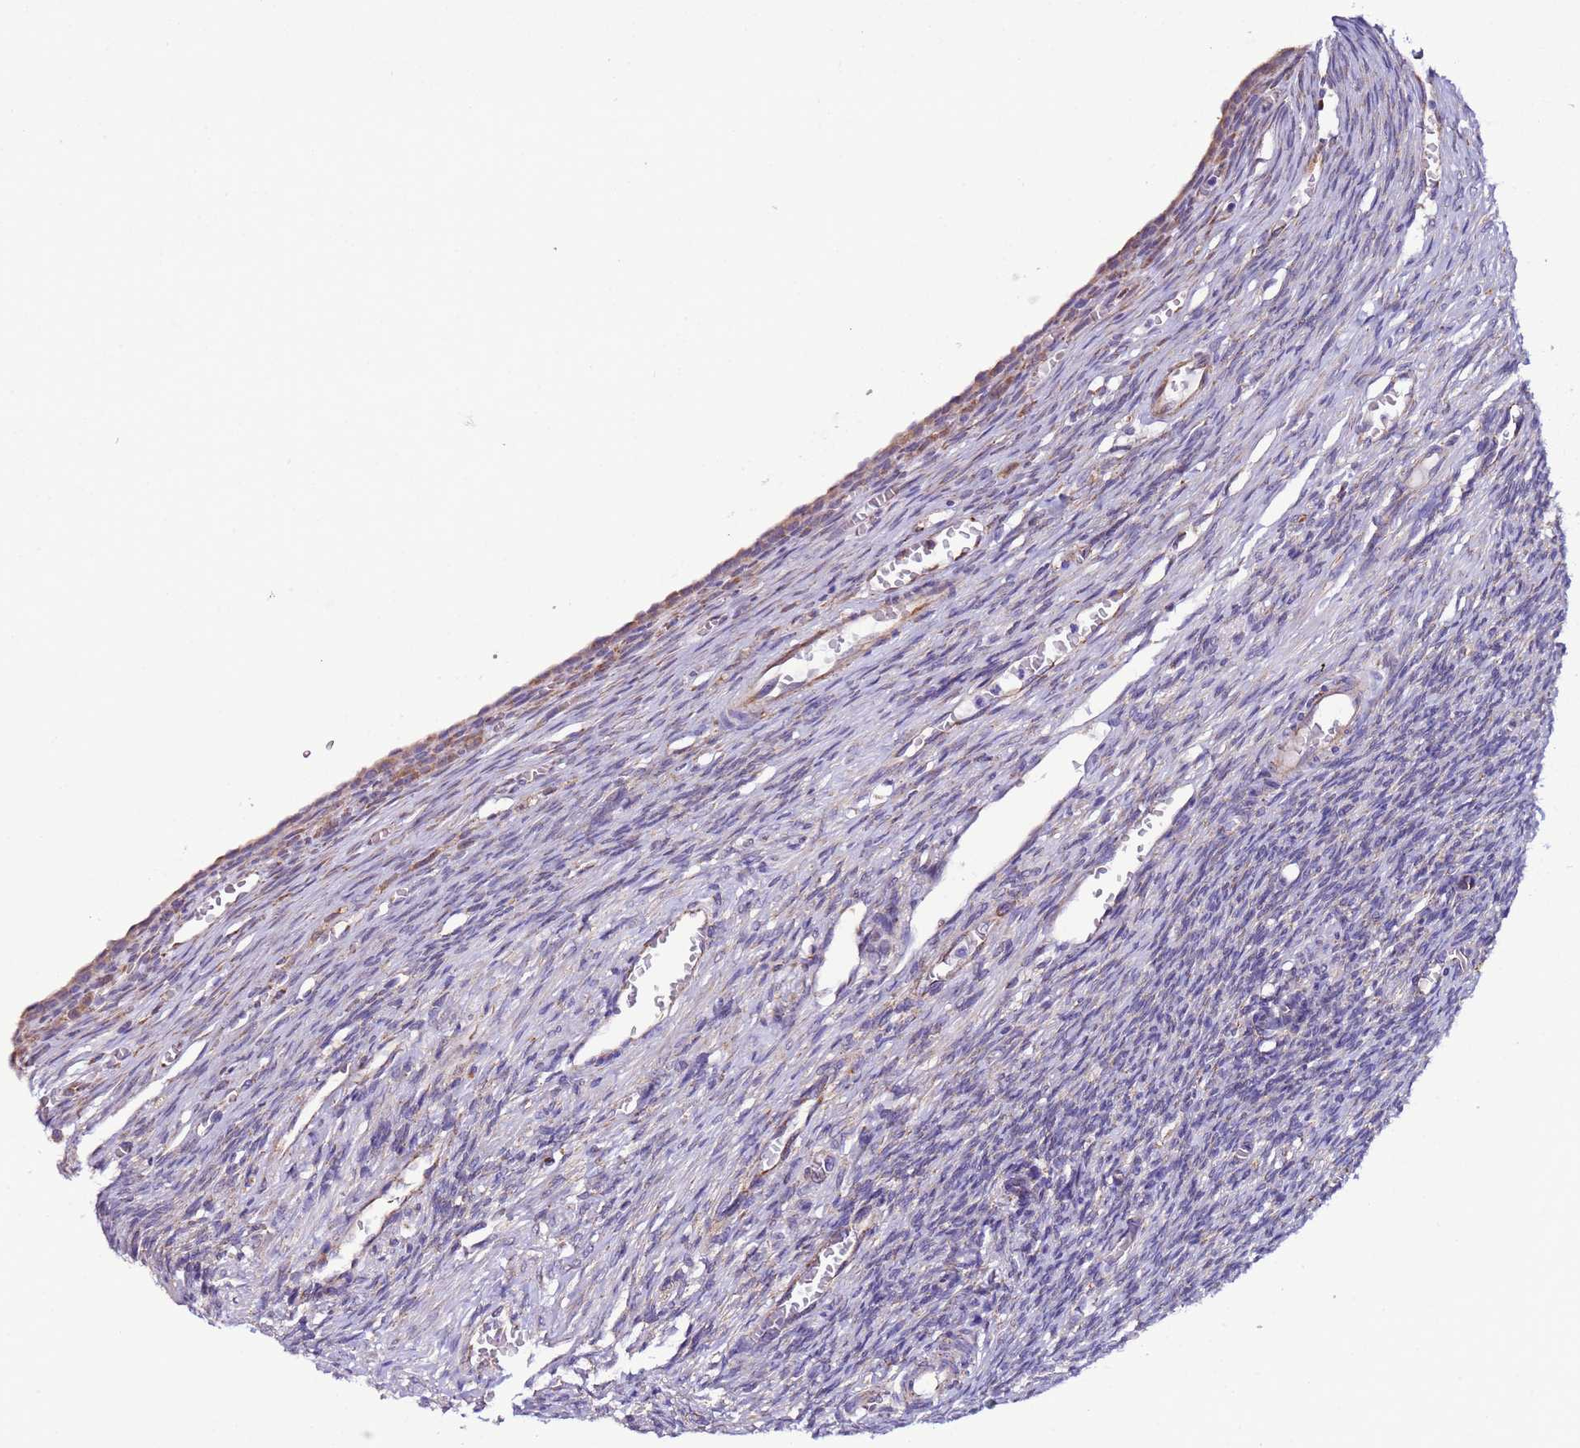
{"staining": {"intensity": "negative", "quantity": "none", "location": "none"}, "tissue": "ovary", "cell_type": "Ovarian stroma cells", "image_type": "normal", "snomed": [{"axis": "morphology", "description": "Normal tissue, NOS"}, {"axis": "topography", "description": "Ovary"}], "caption": "Immunohistochemistry image of unremarkable ovary: ovary stained with DAB (3,3'-diaminobenzidine) shows no significant protein positivity in ovarian stroma cells. Nuclei are stained in blue.", "gene": "AHI1", "patient": {"sex": "female", "age": 27}}